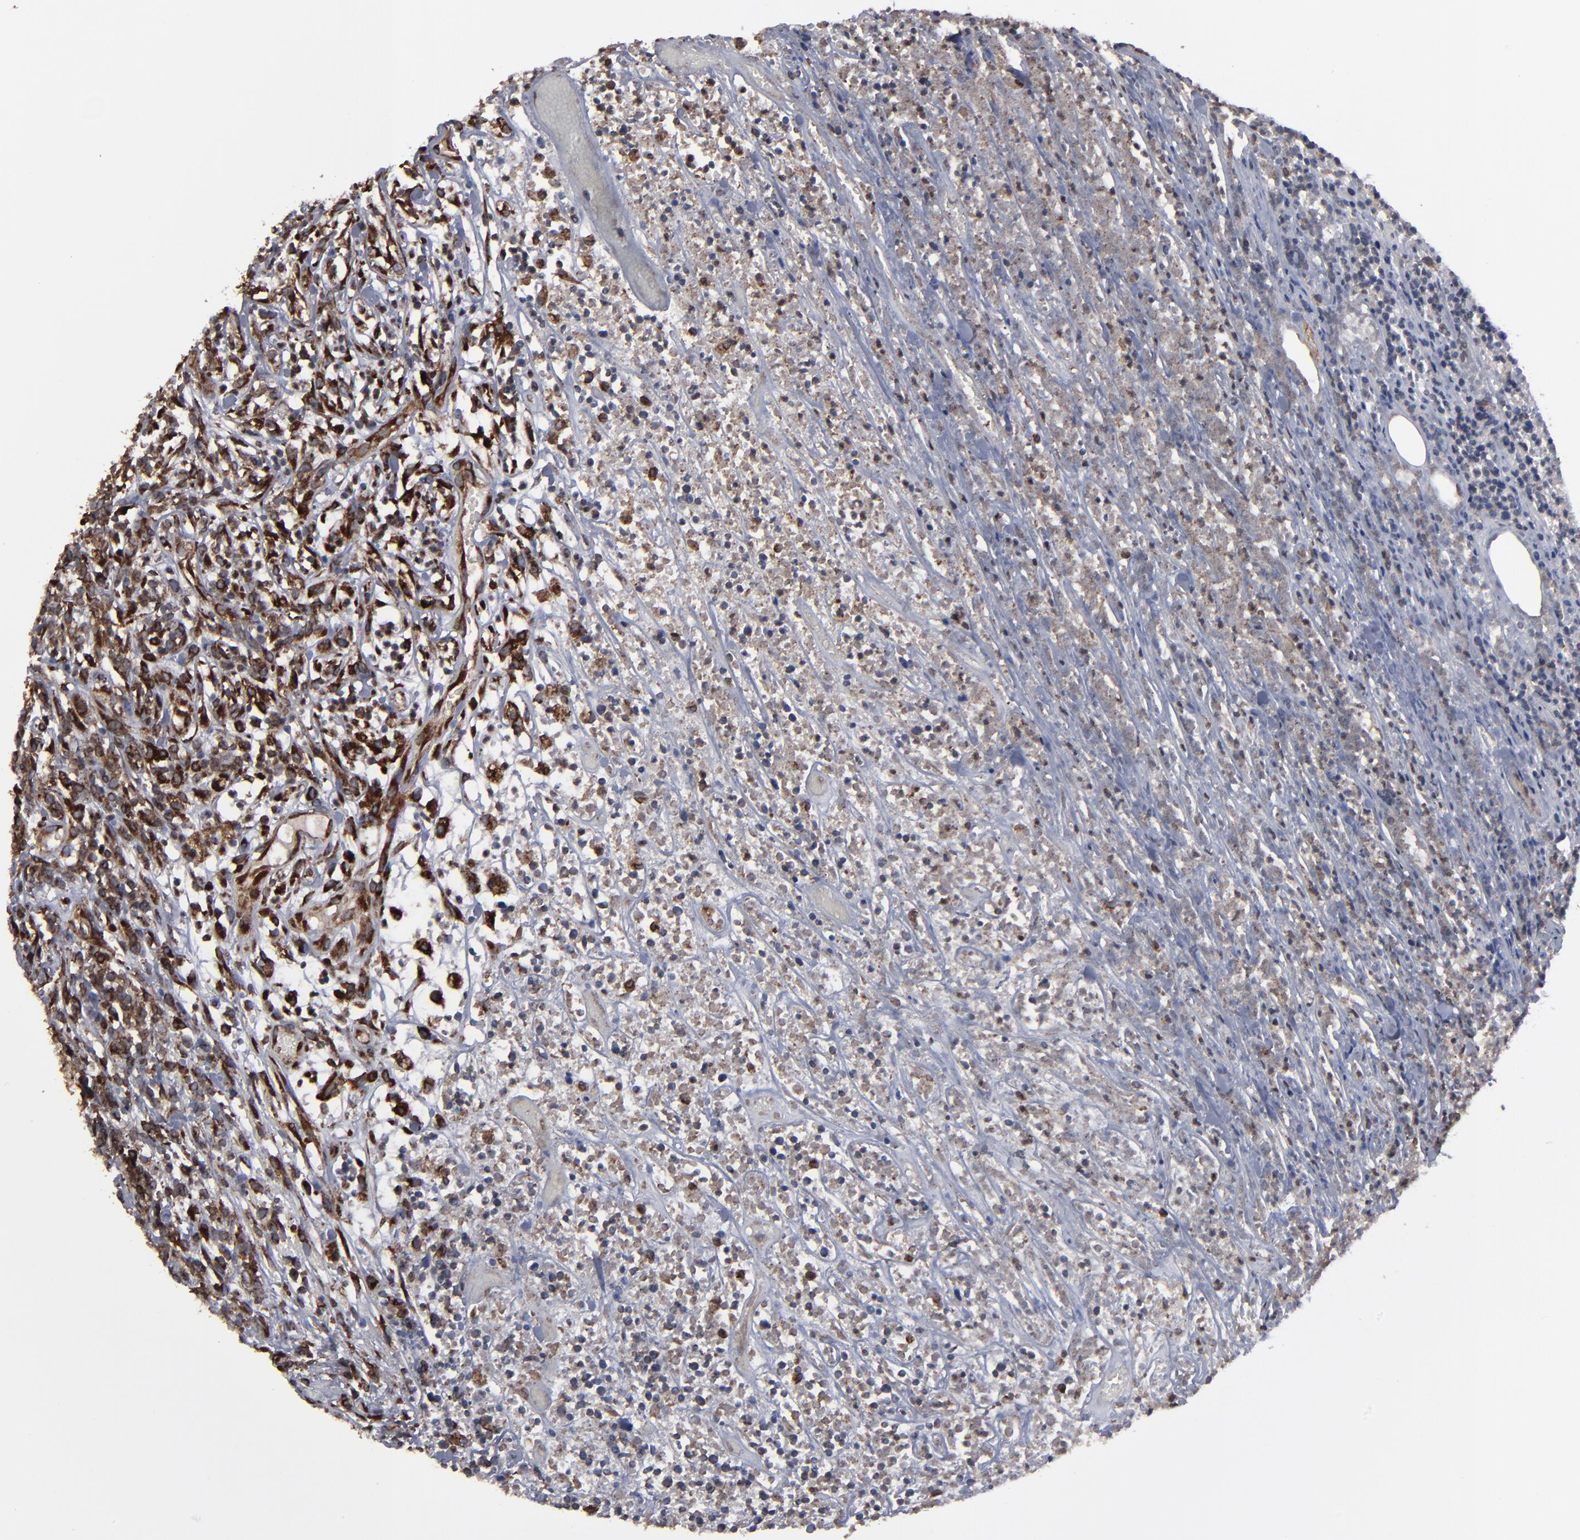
{"staining": {"intensity": "moderate", "quantity": "25%-75%", "location": "cytoplasmic/membranous"}, "tissue": "lymphoma", "cell_type": "Tumor cells", "image_type": "cancer", "snomed": [{"axis": "morphology", "description": "Malignant lymphoma, non-Hodgkin's type, High grade"}, {"axis": "topography", "description": "Lymph node"}], "caption": "Immunohistochemical staining of human malignant lymphoma, non-Hodgkin's type (high-grade) demonstrates medium levels of moderate cytoplasmic/membranous positivity in about 25%-75% of tumor cells.", "gene": "CNIH1", "patient": {"sex": "female", "age": 73}}